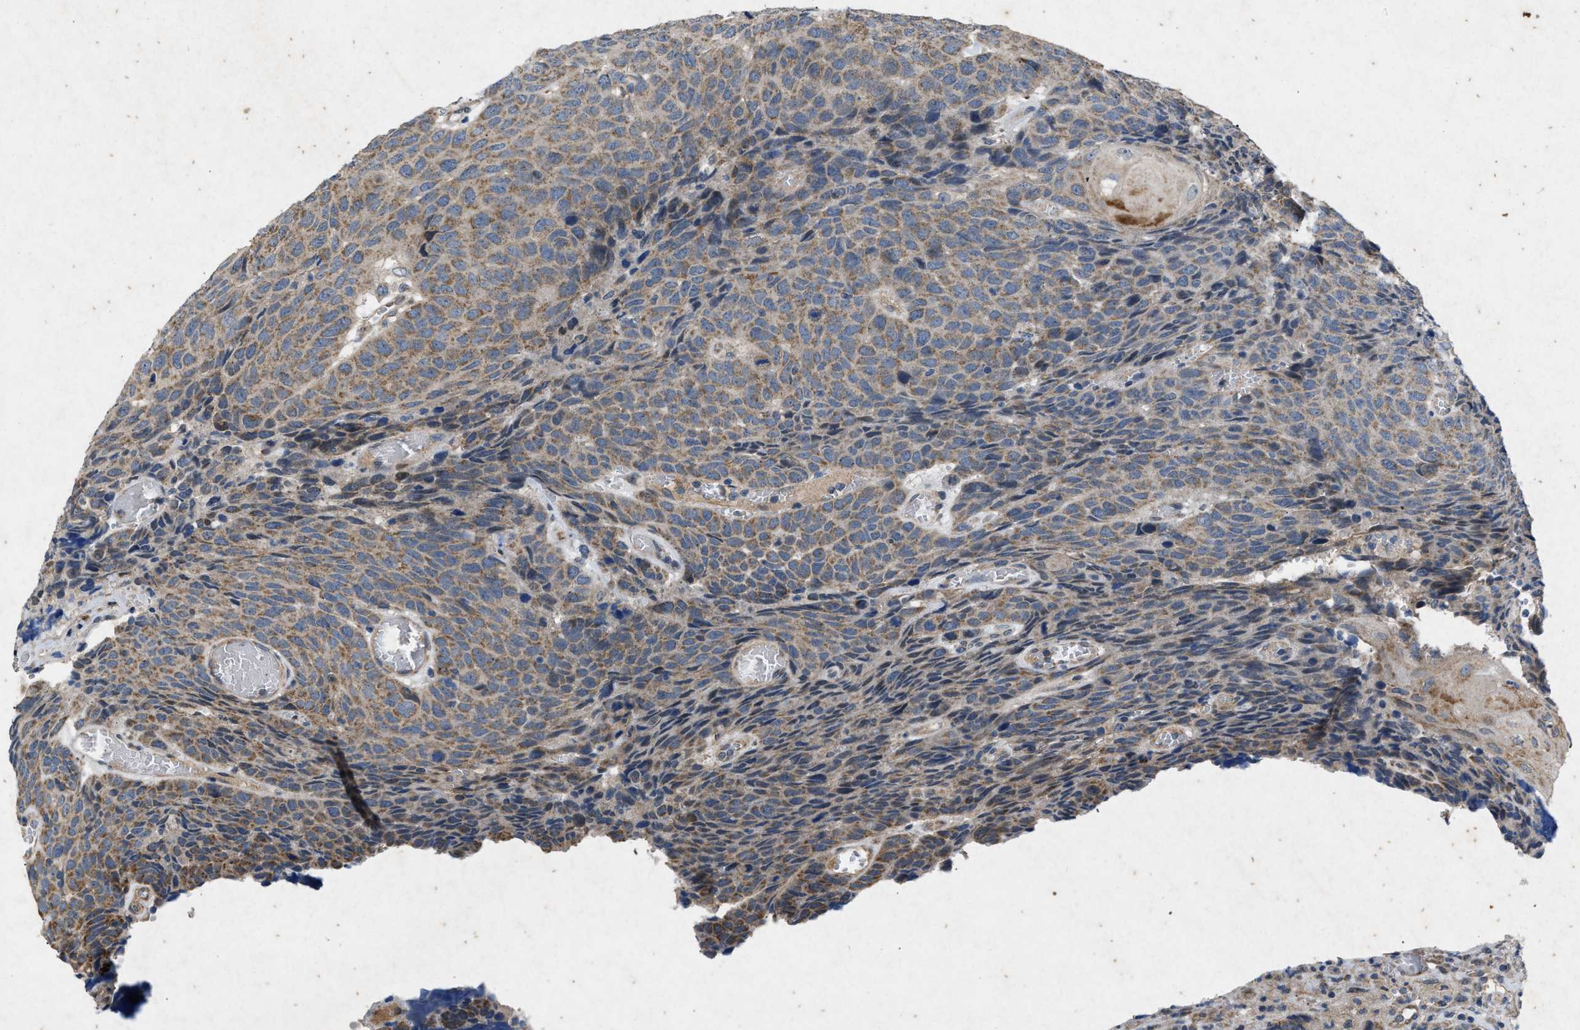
{"staining": {"intensity": "moderate", "quantity": ">75%", "location": "cytoplasmic/membranous"}, "tissue": "head and neck cancer", "cell_type": "Tumor cells", "image_type": "cancer", "snomed": [{"axis": "morphology", "description": "Squamous cell carcinoma, NOS"}, {"axis": "topography", "description": "Head-Neck"}], "caption": "Immunohistochemistry (IHC) photomicrograph of neoplastic tissue: human squamous cell carcinoma (head and neck) stained using immunohistochemistry (IHC) shows medium levels of moderate protein expression localized specifically in the cytoplasmic/membranous of tumor cells, appearing as a cytoplasmic/membranous brown color.", "gene": "PRKG2", "patient": {"sex": "male", "age": 66}}